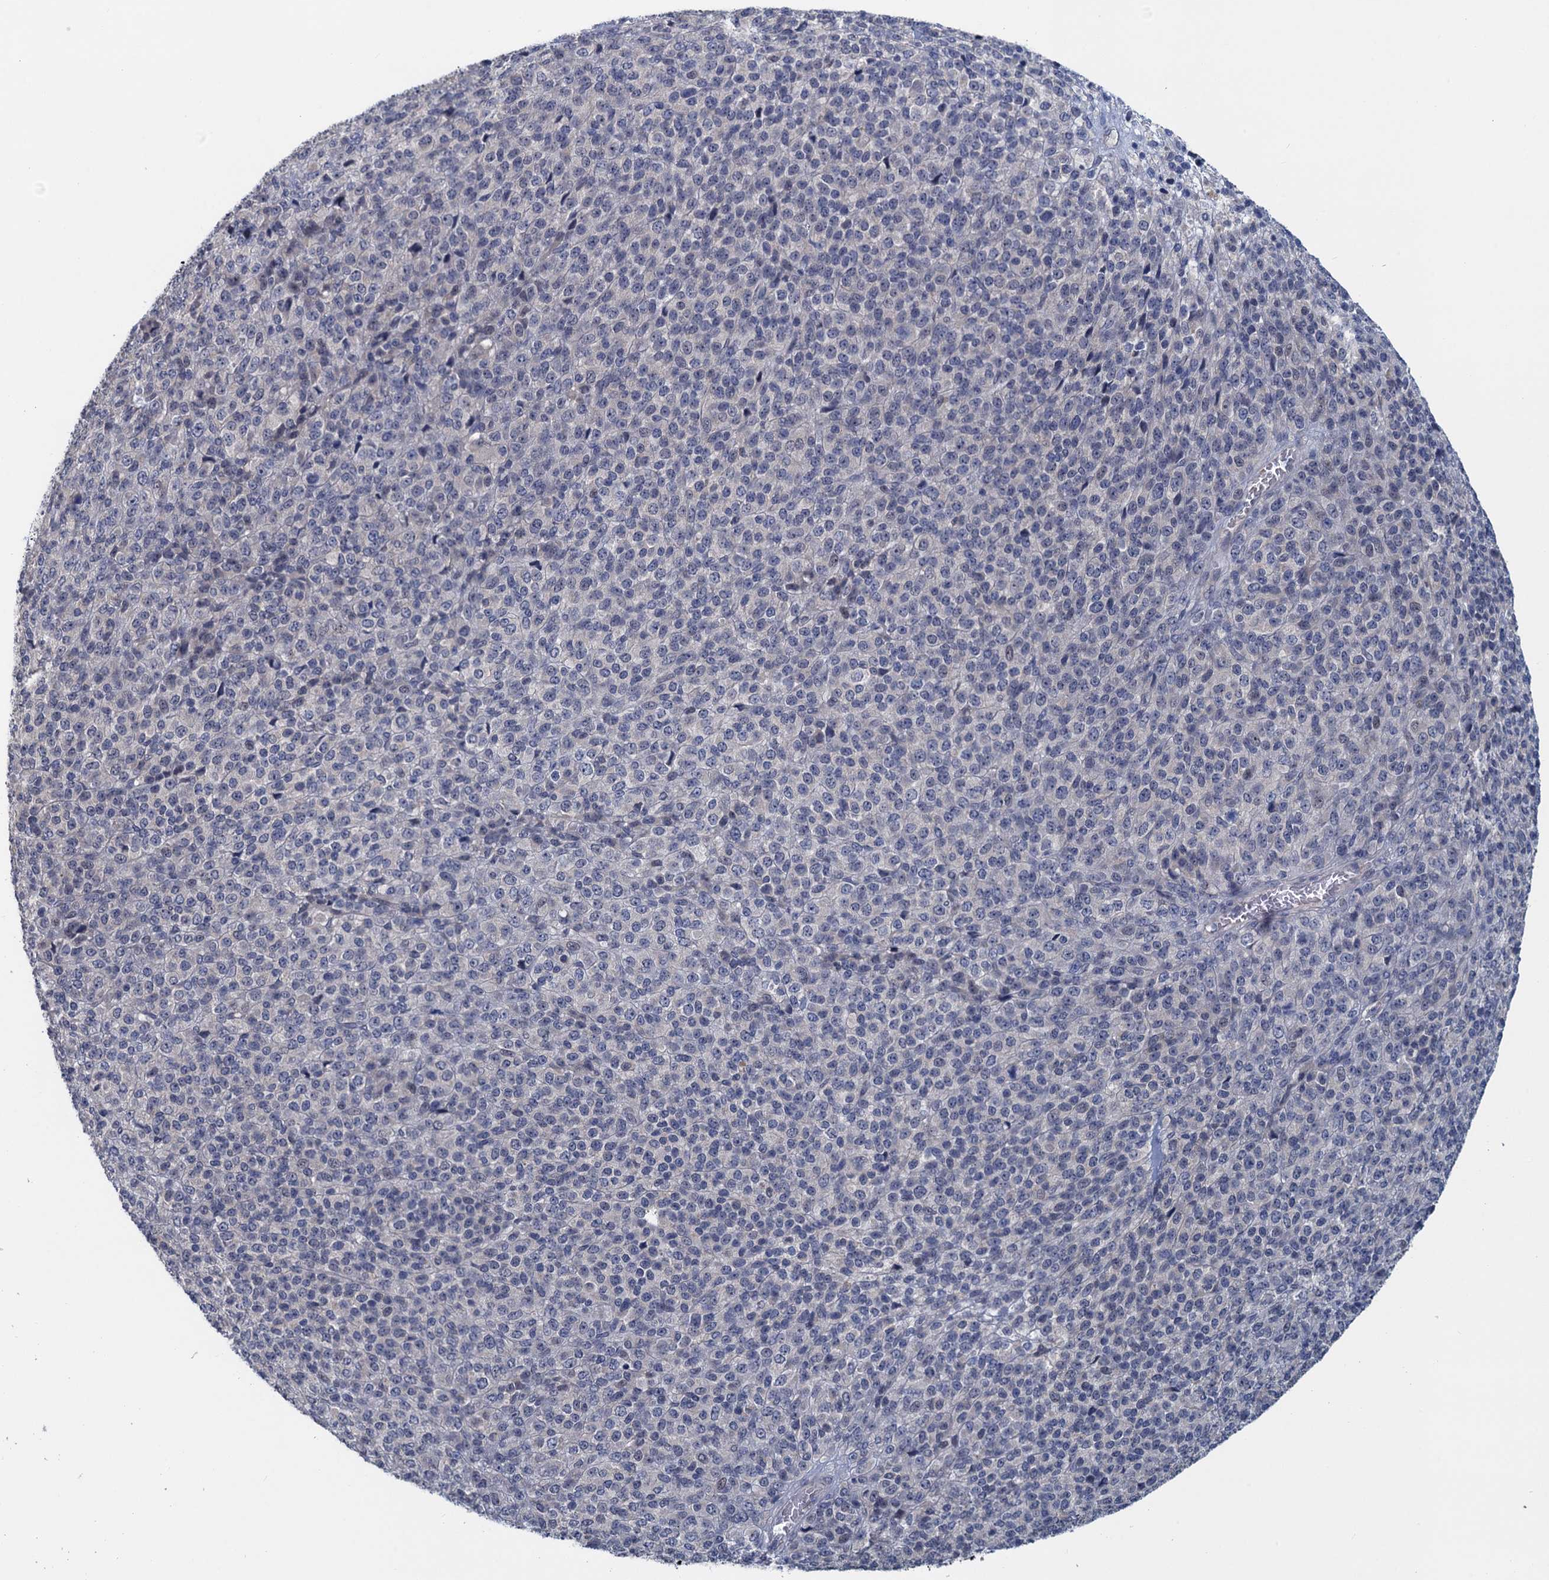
{"staining": {"intensity": "negative", "quantity": "none", "location": "none"}, "tissue": "melanoma", "cell_type": "Tumor cells", "image_type": "cancer", "snomed": [{"axis": "morphology", "description": "Malignant melanoma, Metastatic site"}, {"axis": "topography", "description": "Brain"}], "caption": "Immunohistochemistry photomicrograph of neoplastic tissue: malignant melanoma (metastatic site) stained with DAB (3,3'-diaminobenzidine) reveals no significant protein positivity in tumor cells.", "gene": "MYO16", "patient": {"sex": "female", "age": 56}}